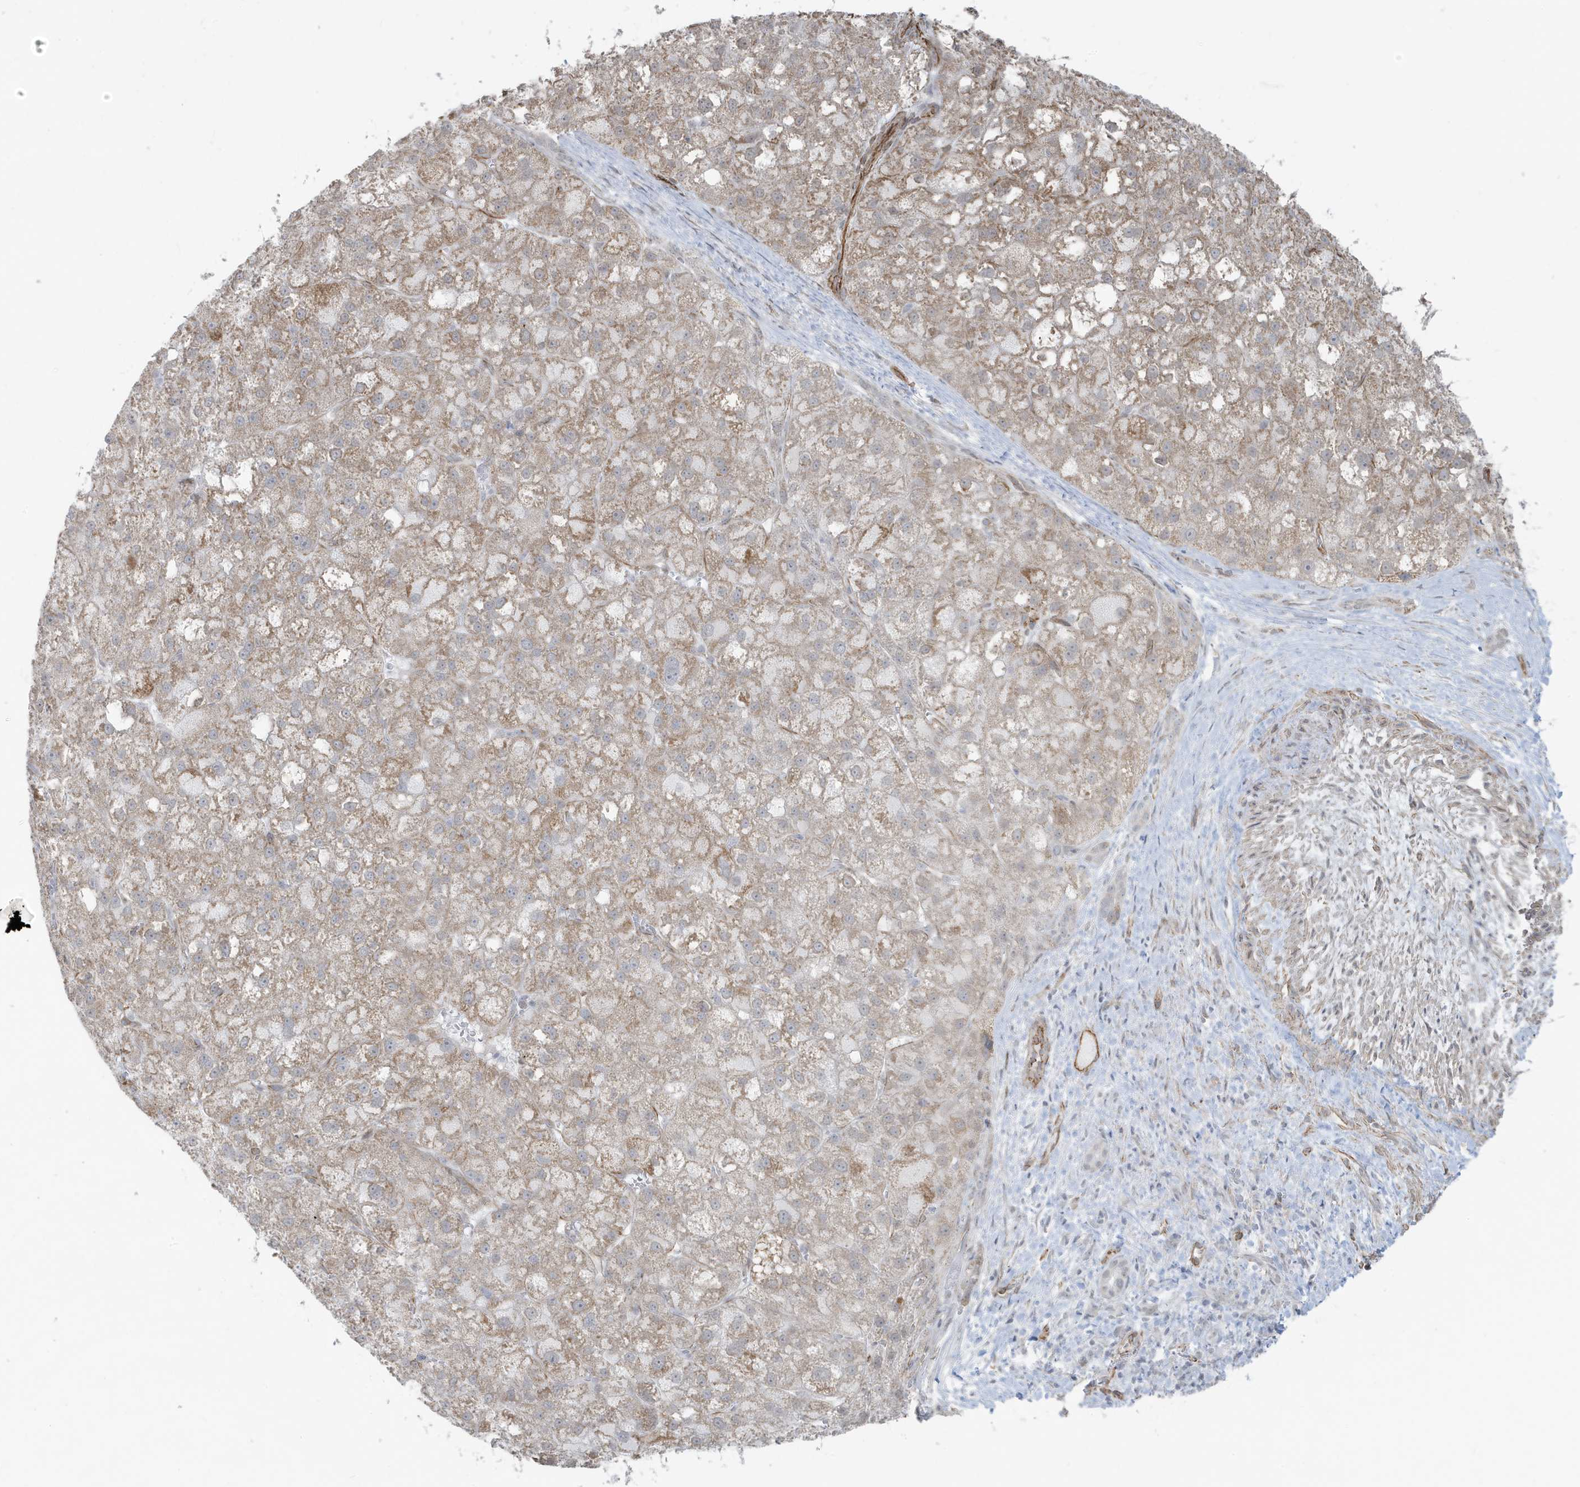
{"staining": {"intensity": "weak", "quantity": ">75%", "location": "cytoplasmic/membranous"}, "tissue": "liver cancer", "cell_type": "Tumor cells", "image_type": "cancer", "snomed": [{"axis": "morphology", "description": "Carcinoma, Hepatocellular, NOS"}, {"axis": "topography", "description": "Liver"}], "caption": "Immunohistochemistry photomicrograph of human liver hepatocellular carcinoma stained for a protein (brown), which shows low levels of weak cytoplasmic/membranous staining in approximately >75% of tumor cells.", "gene": "CHCHD4", "patient": {"sex": "male", "age": 57}}